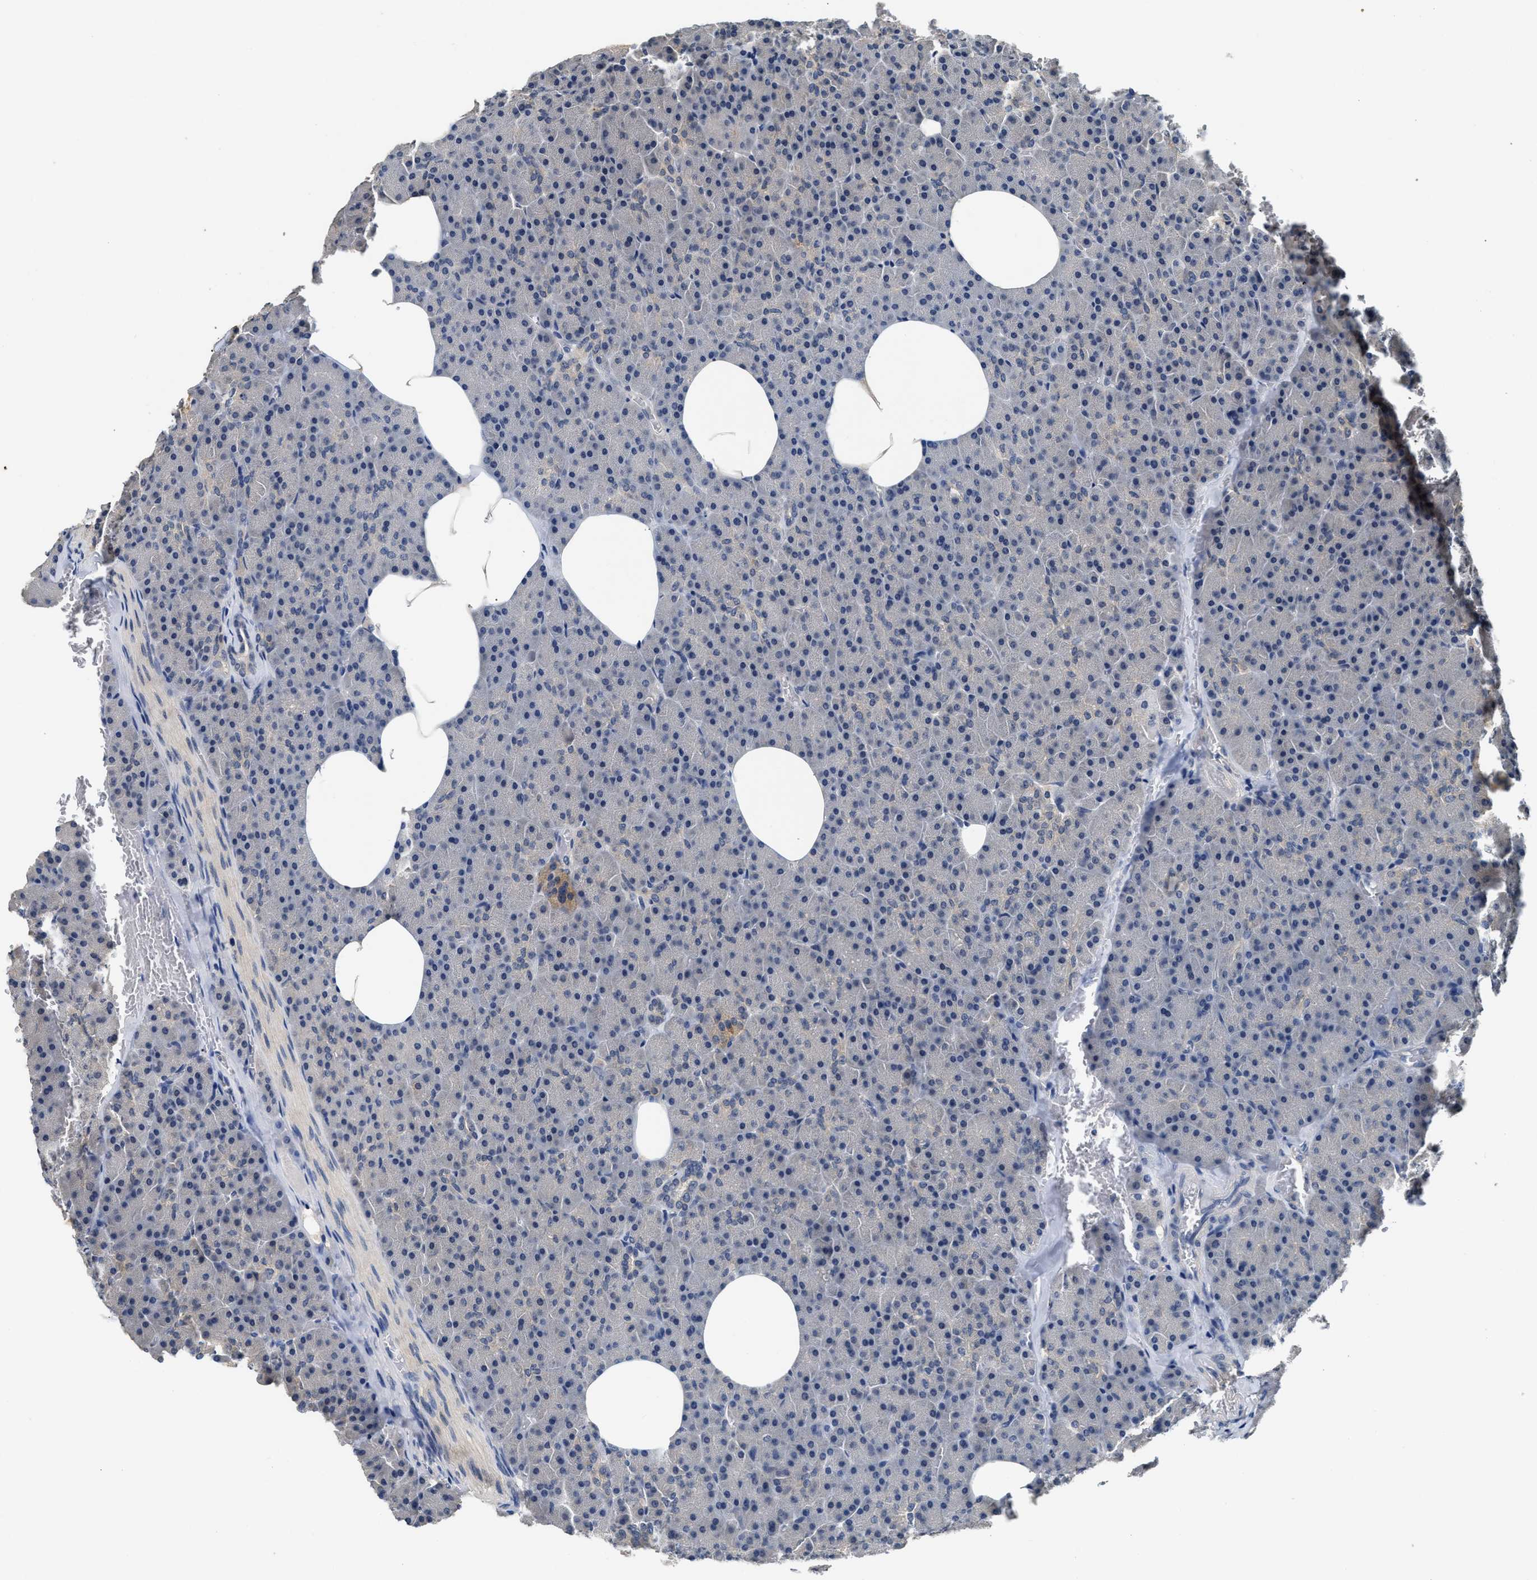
{"staining": {"intensity": "negative", "quantity": "none", "location": "none"}, "tissue": "pancreas", "cell_type": "Exocrine glandular cells", "image_type": "normal", "snomed": [{"axis": "morphology", "description": "Normal tissue, NOS"}, {"axis": "topography", "description": "Pancreas"}], "caption": "IHC histopathology image of normal pancreas: pancreas stained with DAB (3,3'-diaminobenzidine) shows no significant protein expression in exocrine glandular cells.", "gene": "INHA", "patient": {"sex": "female", "age": 35}}